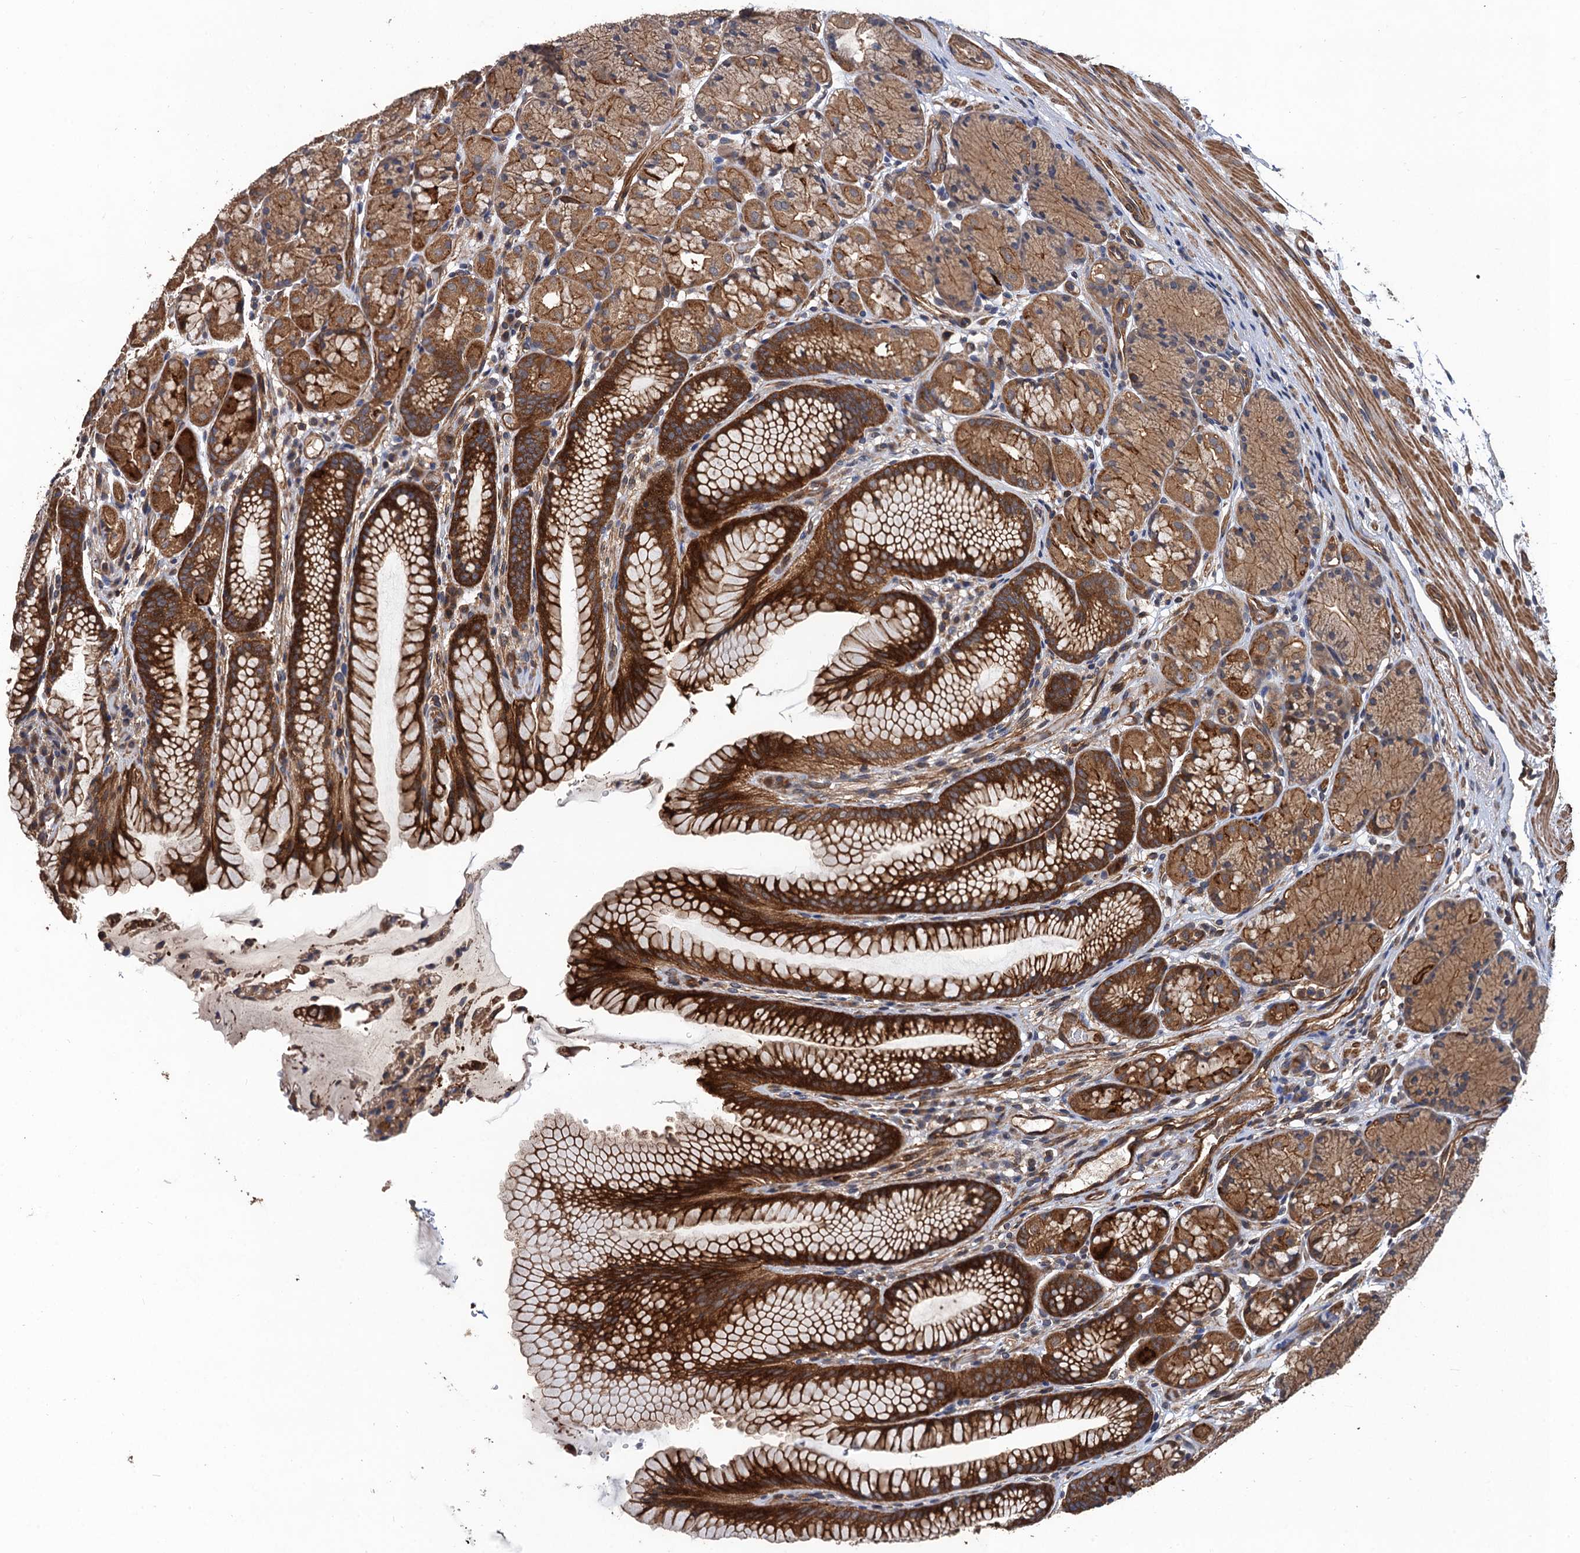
{"staining": {"intensity": "strong", "quantity": ">75%", "location": "cytoplasmic/membranous"}, "tissue": "stomach", "cell_type": "Glandular cells", "image_type": "normal", "snomed": [{"axis": "morphology", "description": "Normal tissue, NOS"}, {"axis": "topography", "description": "Stomach"}], "caption": "Protein analysis of unremarkable stomach reveals strong cytoplasmic/membranous staining in about >75% of glandular cells. Using DAB (brown) and hematoxylin (blue) stains, captured at high magnification using brightfield microscopy.", "gene": "PPP4R1", "patient": {"sex": "male", "age": 63}}